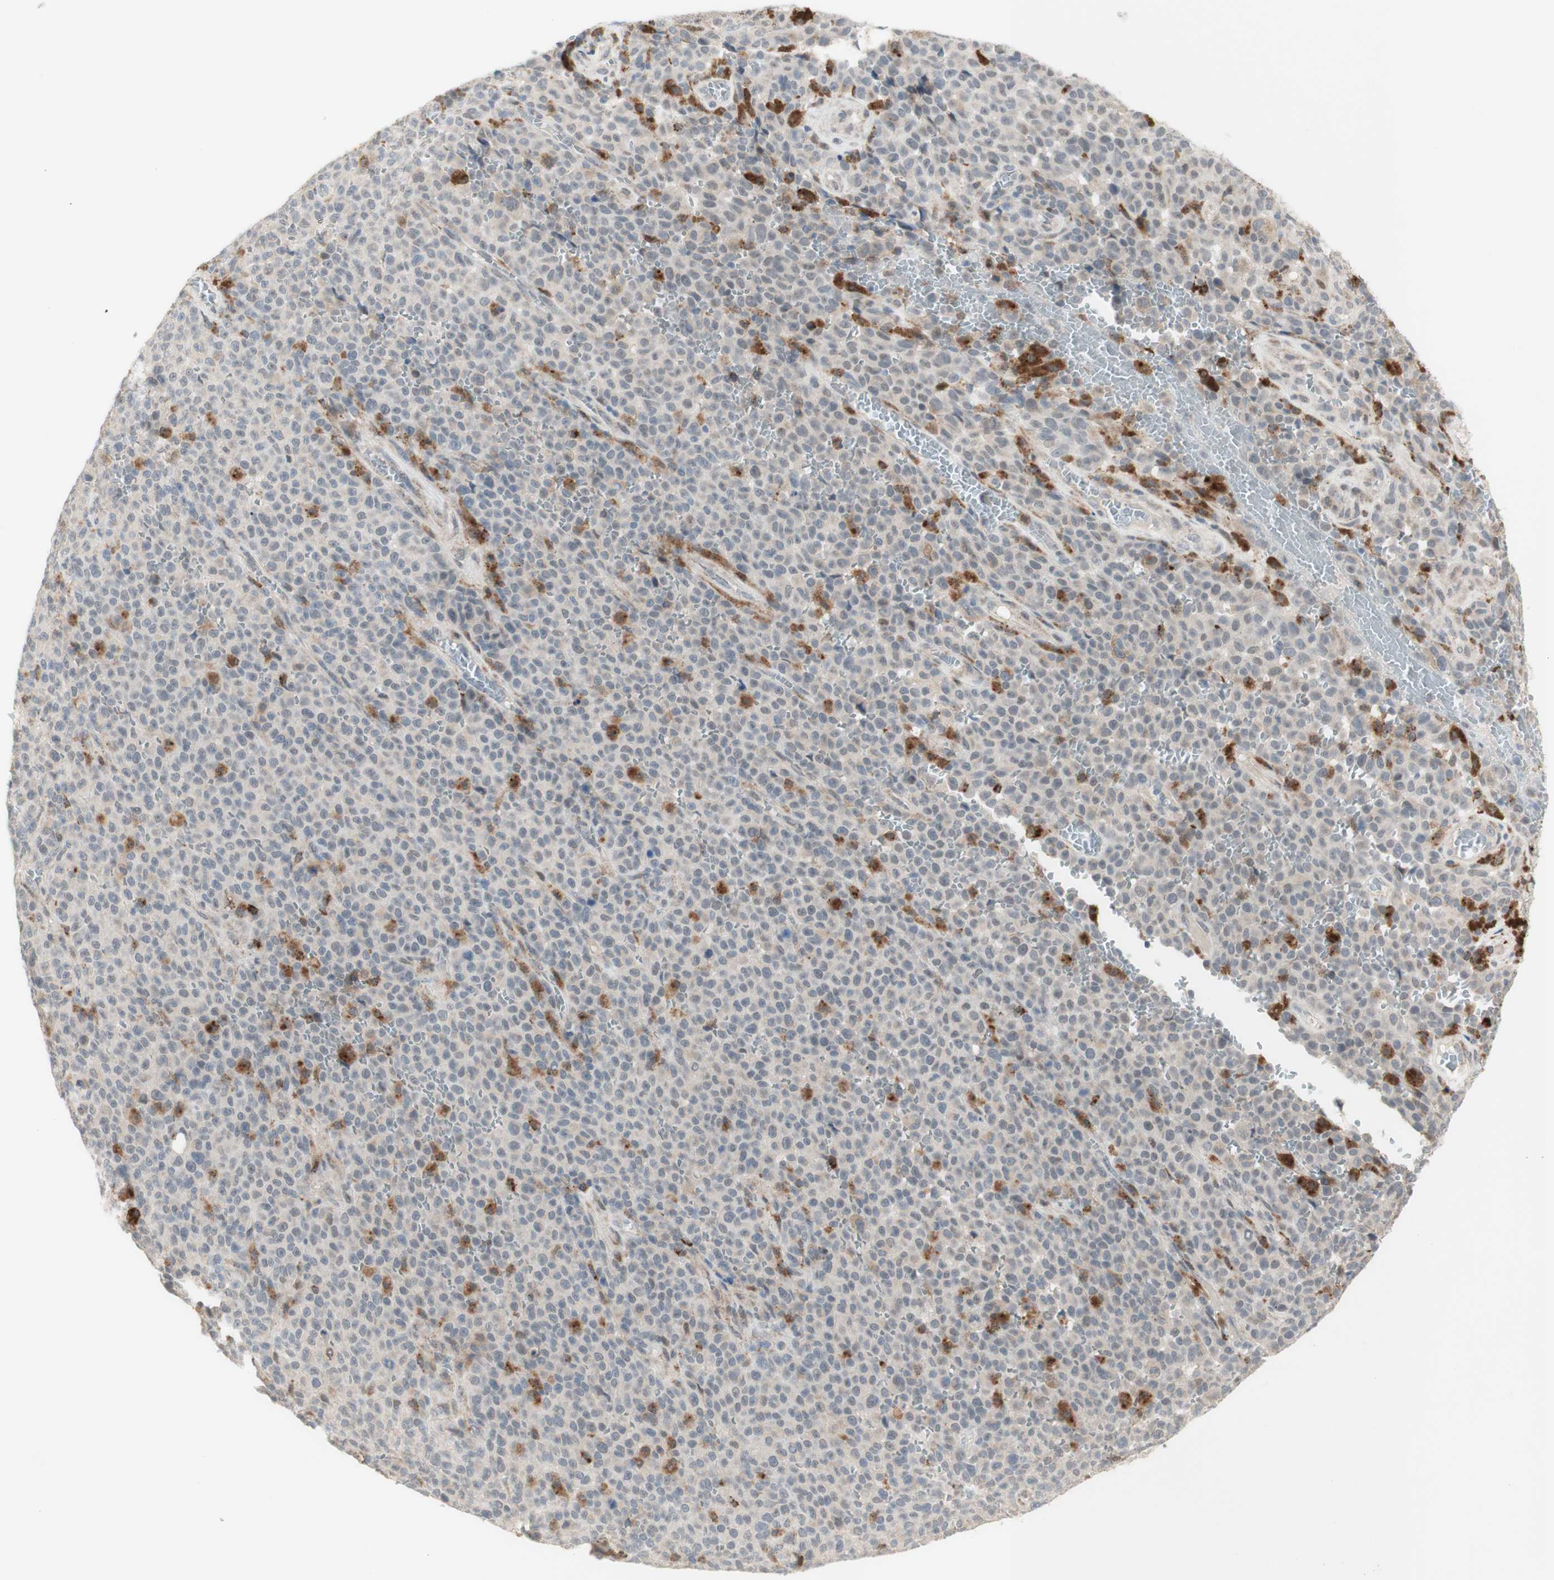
{"staining": {"intensity": "negative", "quantity": "none", "location": "none"}, "tissue": "melanoma", "cell_type": "Tumor cells", "image_type": "cancer", "snomed": [{"axis": "morphology", "description": "Malignant melanoma, NOS"}, {"axis": "topography", "description": "Skin"}], "caption": "Tumor cells are negative for protein expression in human melanoma. (DAB (3,3'-diaminobenzidine) IHC visualized using brightfield microscopy, high magnification).", "gene": "GAPT", "patient": {"sex": "female", "age": 82}}